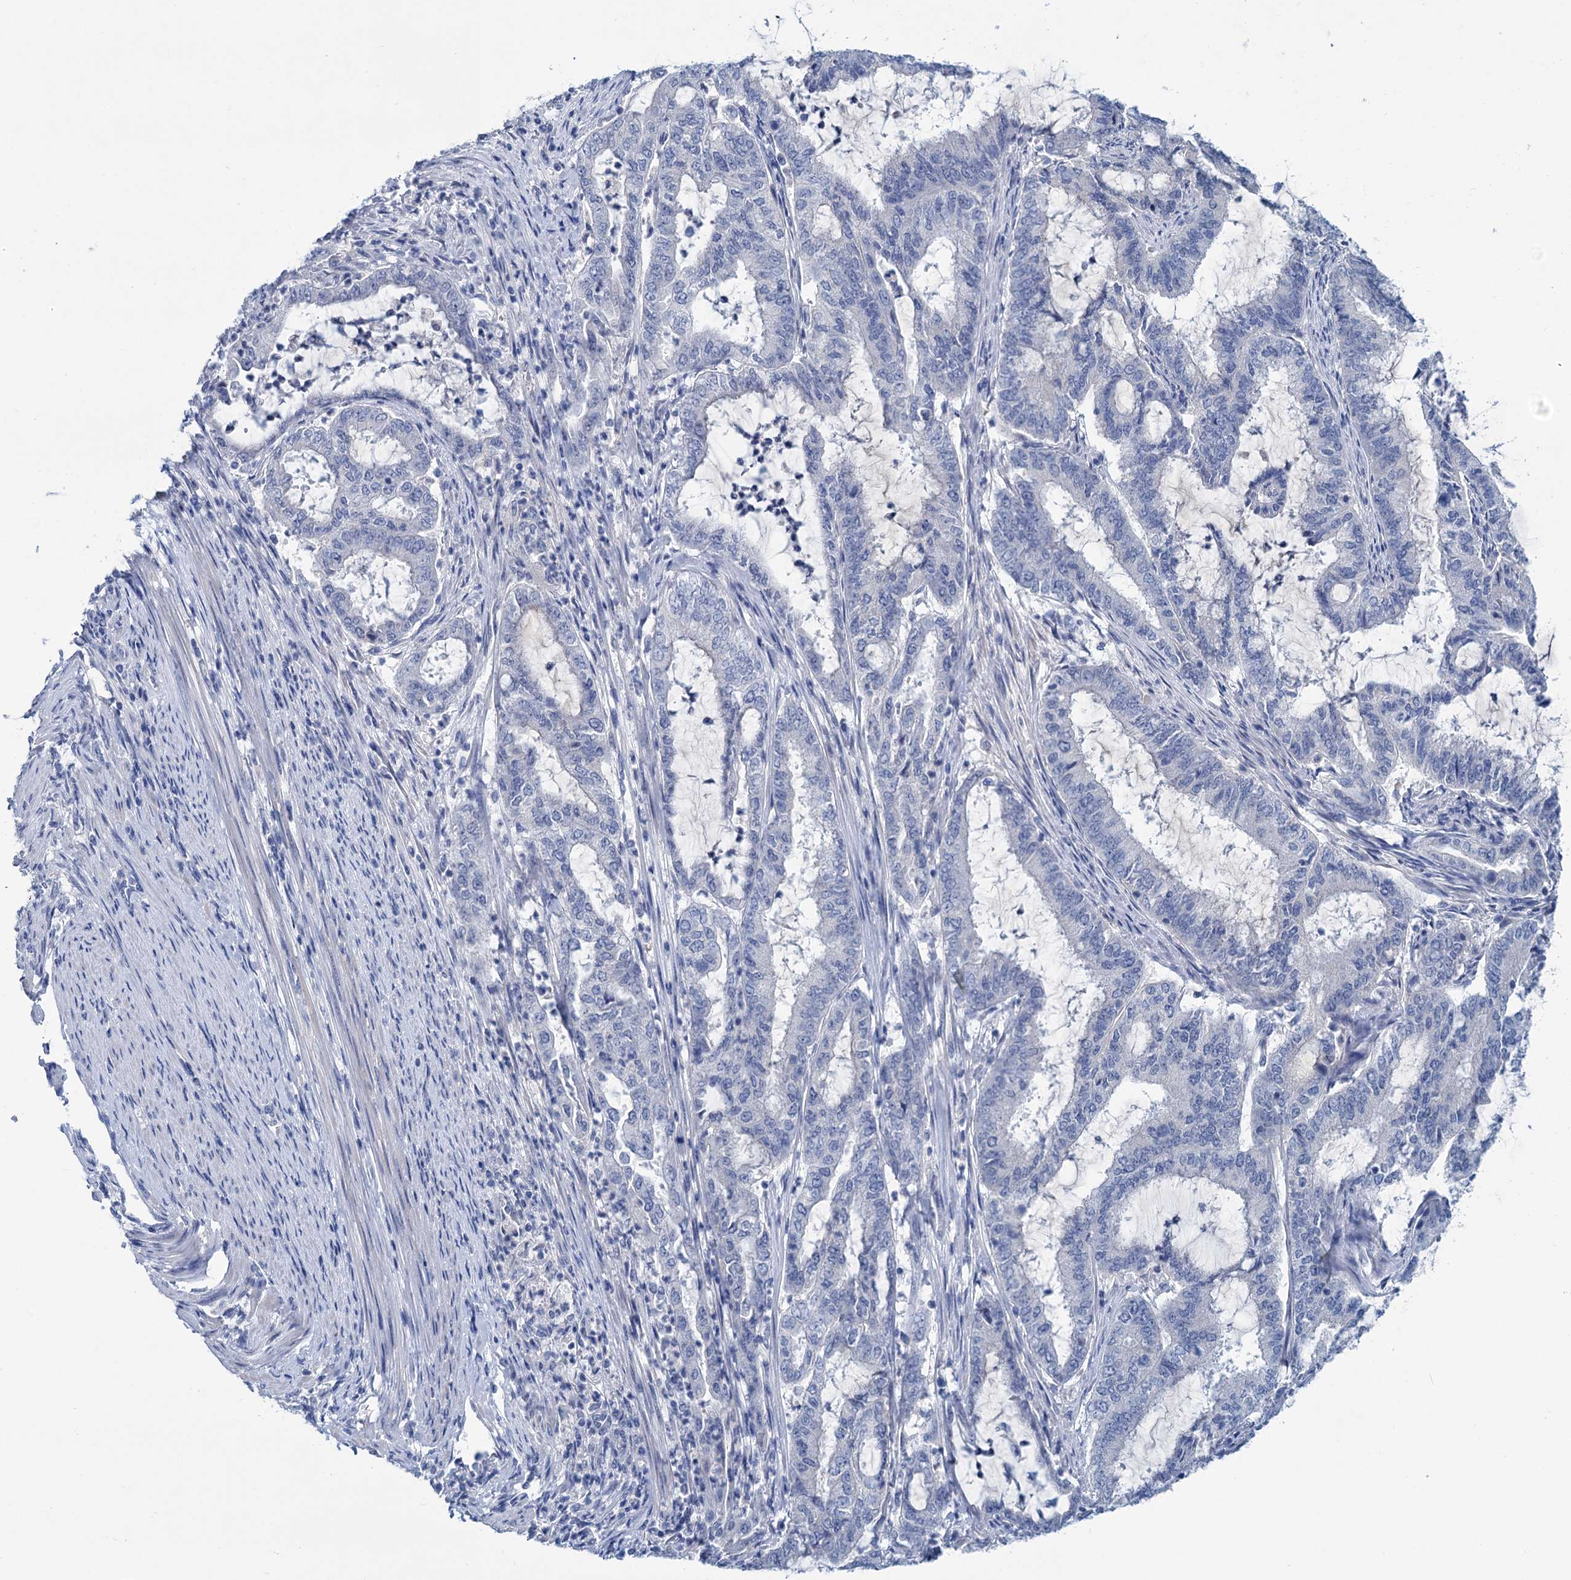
{"staining": {"intensity": "negative", "quantity": "none", "location": "none"}, "tissue": "endometrial cancer", "cell_type": "Tumor cells", "image_type": "cancer", "snomed": [{"axis": "morphology", "description": "Adenocarcinoma, NOS"}, {"axis": "topography", "description": "Endometrium"}], "caption": "This is an immunohistochemistry (IHC) histopathology image of endometrial cancer. There is no positivity in tumor cells.", "gene": "MYOZ3", "patient": {"sex": "female", "age": 51}}